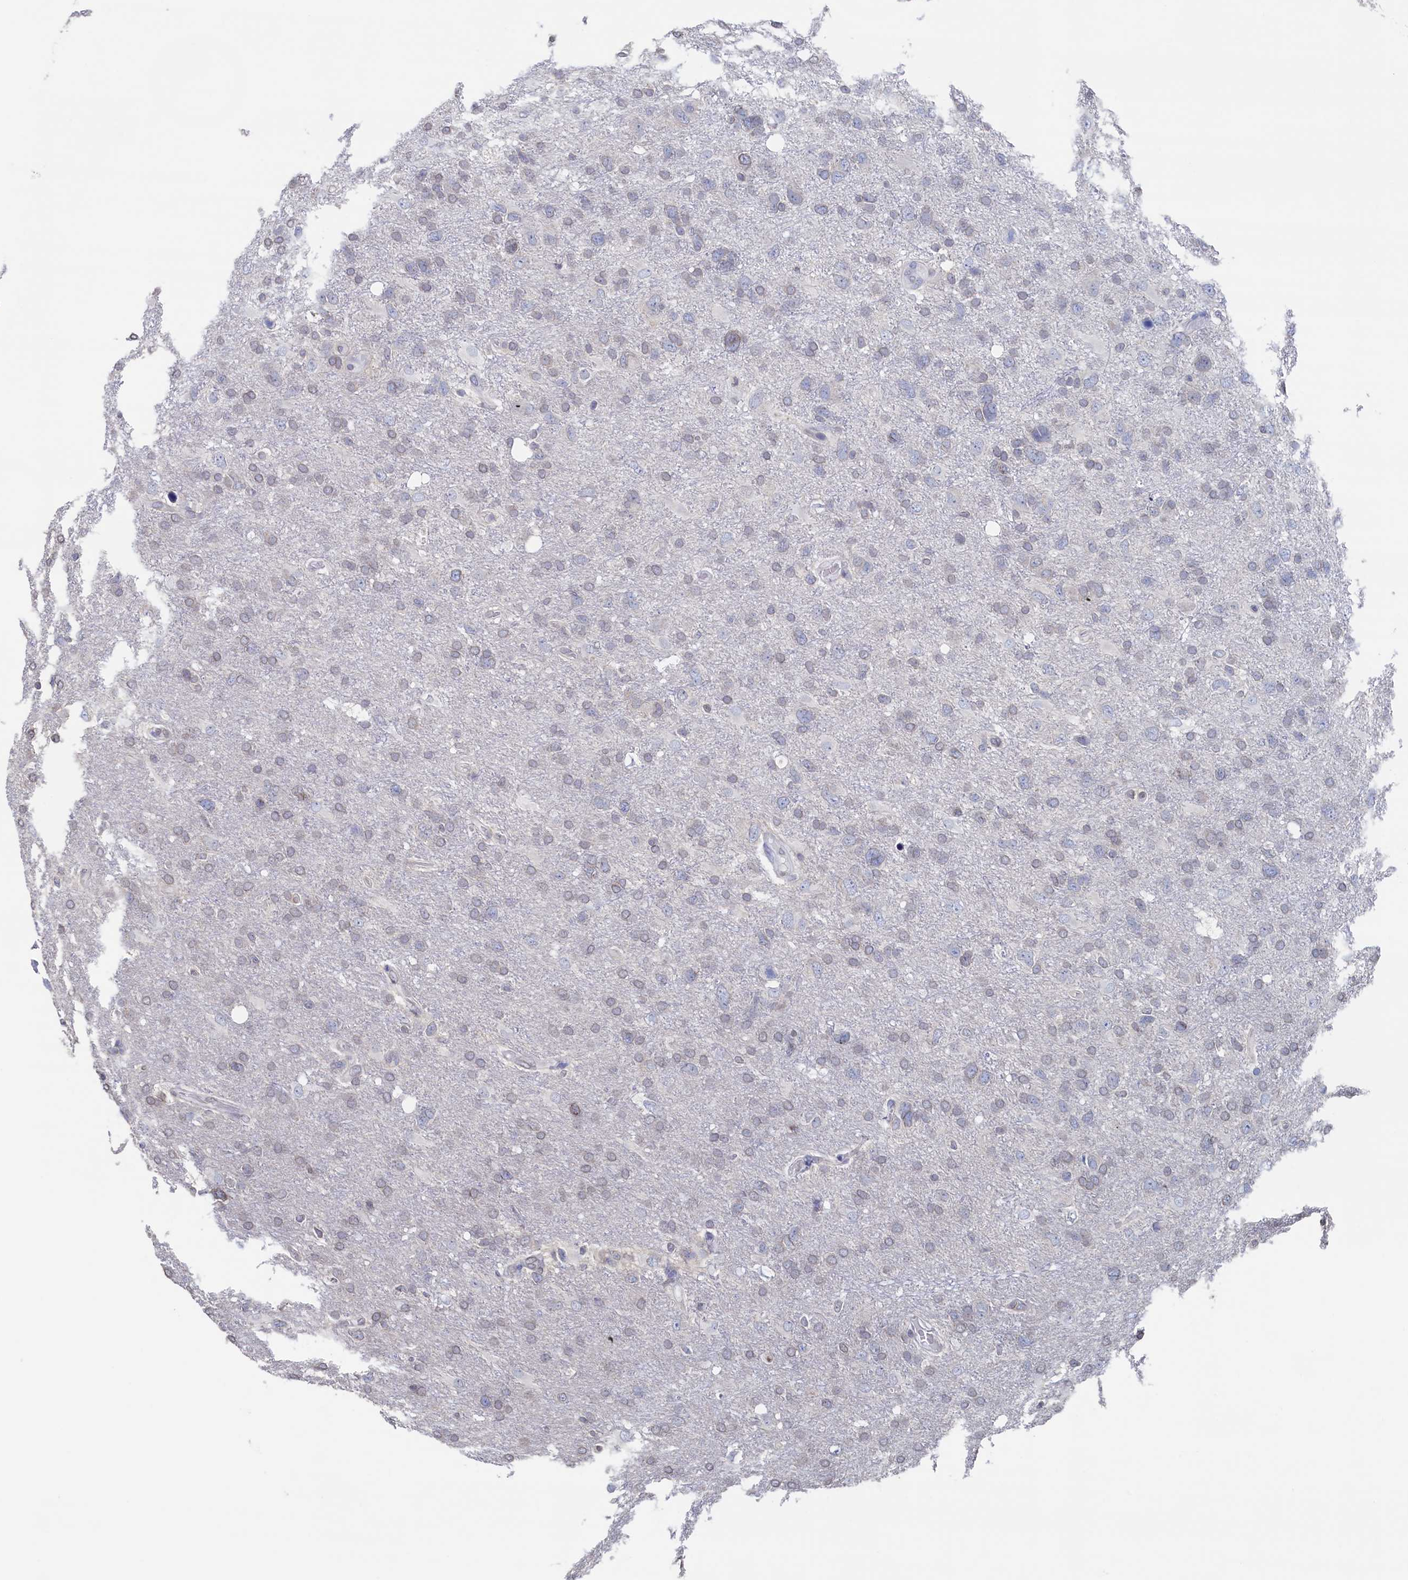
{"staining": {"intensity": "negative", "quantity": "none", "location": "none"}, "tissue": "glioma", "cell_type": "Tumor cells", "image_type": "cancer", "snomed": [{"axis": "morphology", "description": "Glioma, malignant, High grade"}, {"axis": "topography", "description": "Brain"}], "caption": "A micrograph of glioma stained for a protein reveals no brown staining in tumor cells.", "gene": "C11orf54", "patient": {"sex": "male", "age": 61}}